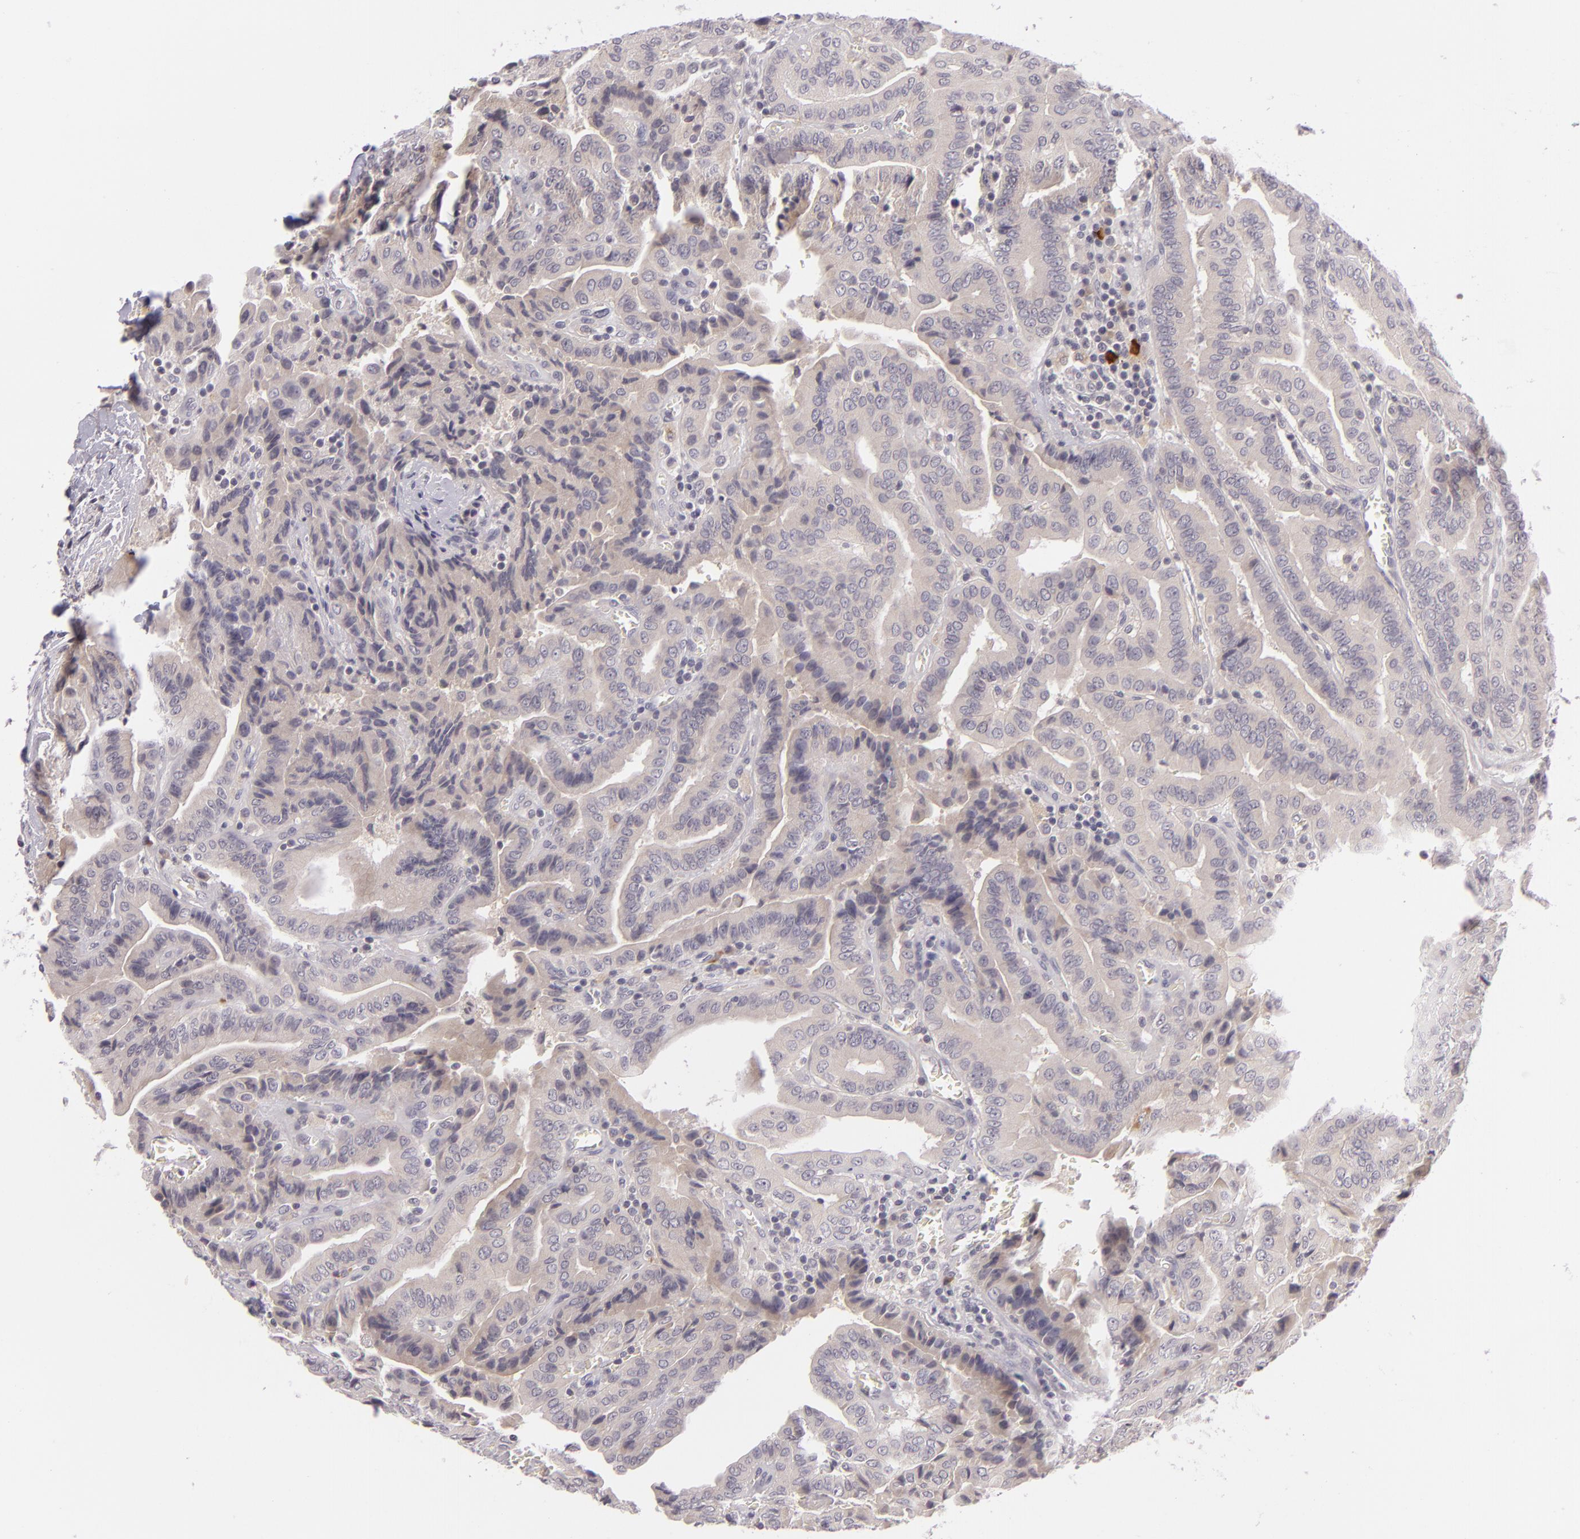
{"staining": {"intensity": "weak", "quantity": ">75%", "location": "cytoplasmic/membranous"}, "tissue": "thyroid cancer", "cell_type": "Tumor cells", "image_type": "cancer", "snomed": [{"axis": "morphology", "description": "Papillary adenocarcinoma, NOS"}, {"axis": "topography", "description": "Thyroid gland"}], "caption": "Weak cytoplasmic/membranous protein positivity is seen in approximately >75% of tumor cells in thyroid papillary adenocarcinoma.", "gene": "DAG1", "patient": {"sex": "female", "age": 71}}